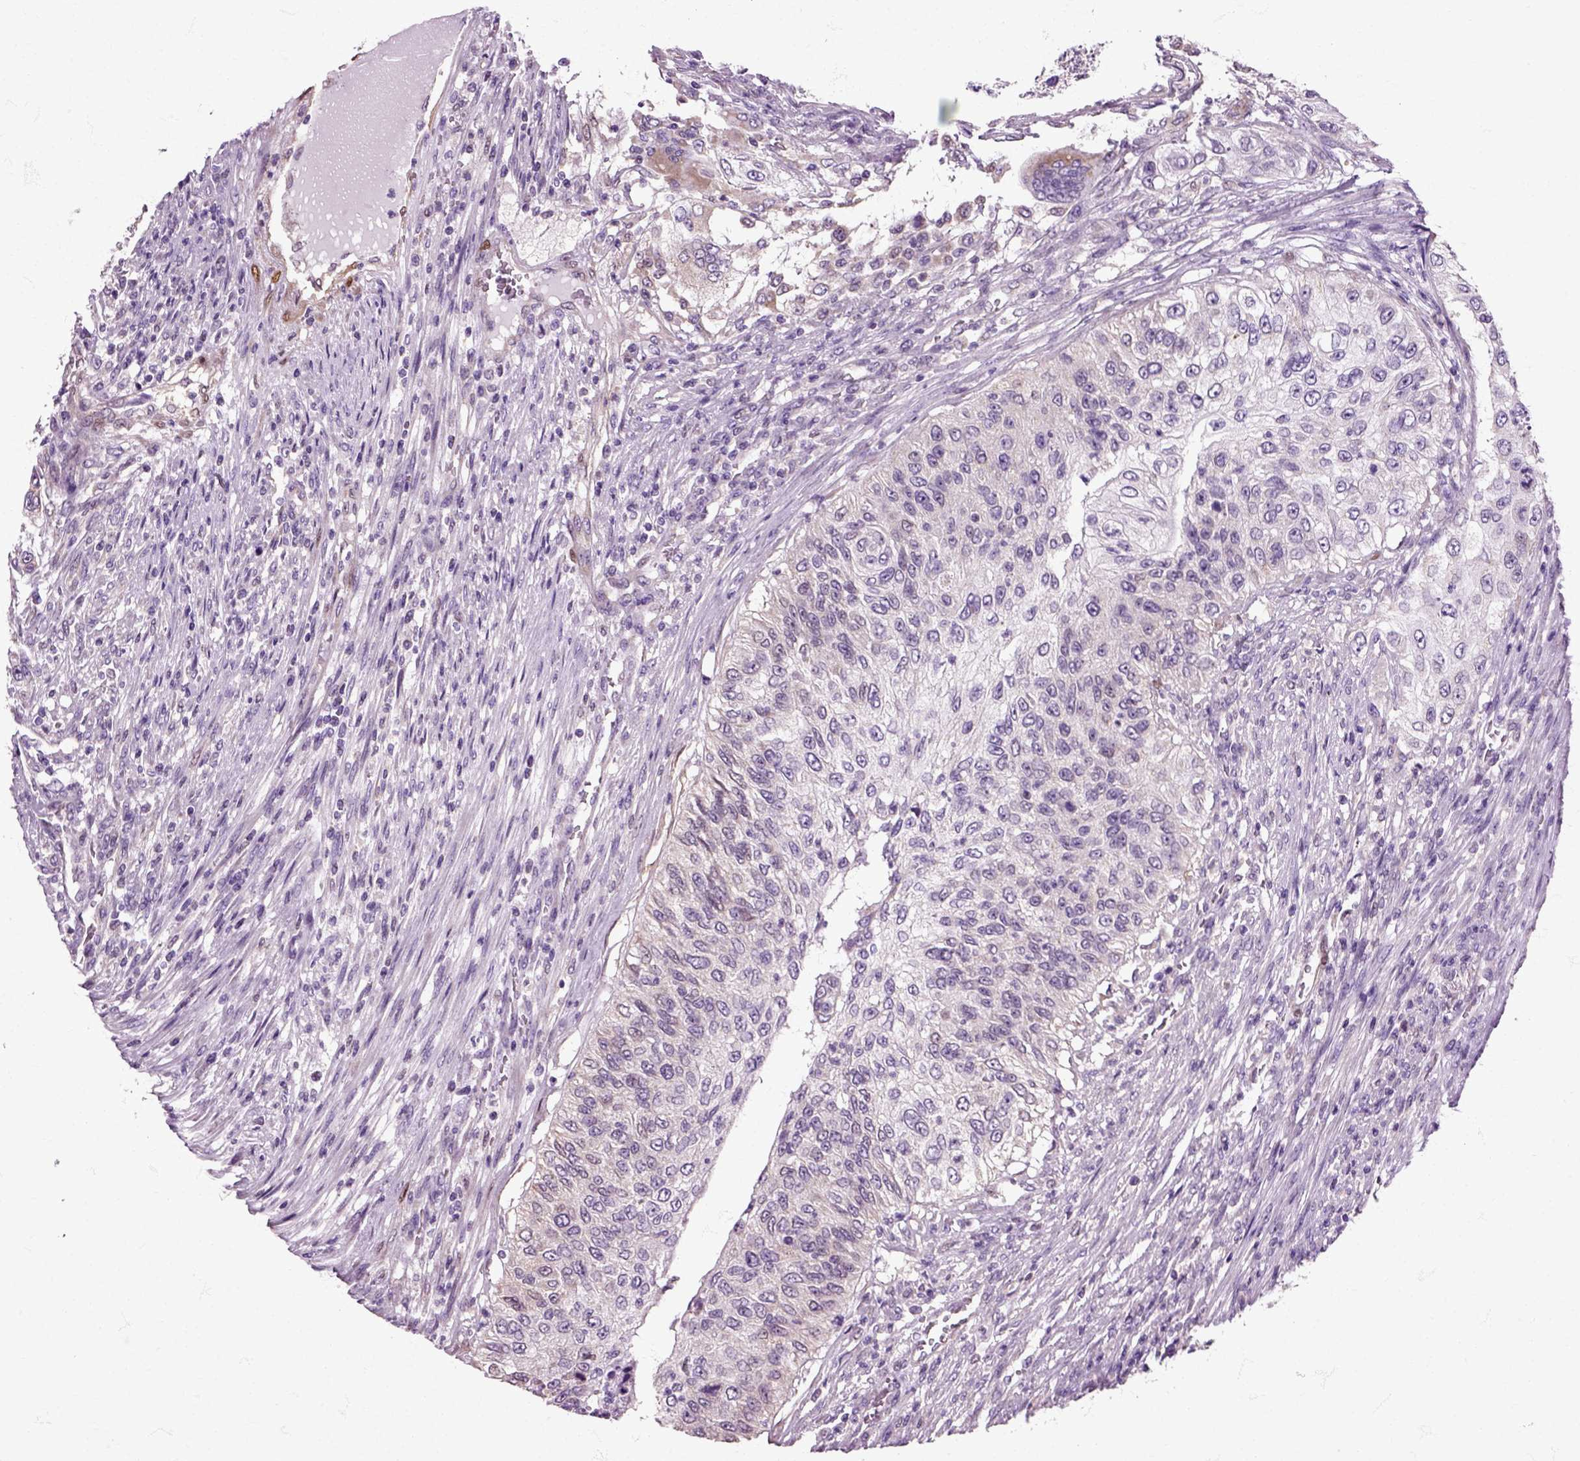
{"staining": {"intensity": "negative", "quantity": "none", "location": "none"}, "tissue": "urothelial cancer", "cell_type": "Tumor cells", "image_type": "cancer", "snomed": [{"axis": "morphology", "description": "Urothelial carcinoma, High grade"}, {"axis": "topography", "description": "Urinary bladder"}], "caption": "This image is of urothelial cancer stained with immunohistochemistry (IHC) to label a protein in brown with the nuclei are counter-stained blue. There is no positivity in tumor cells. Nuclei are stained in blue.", "gene": "HSPA2", "patient": {"sex": "female", "age": 60}}